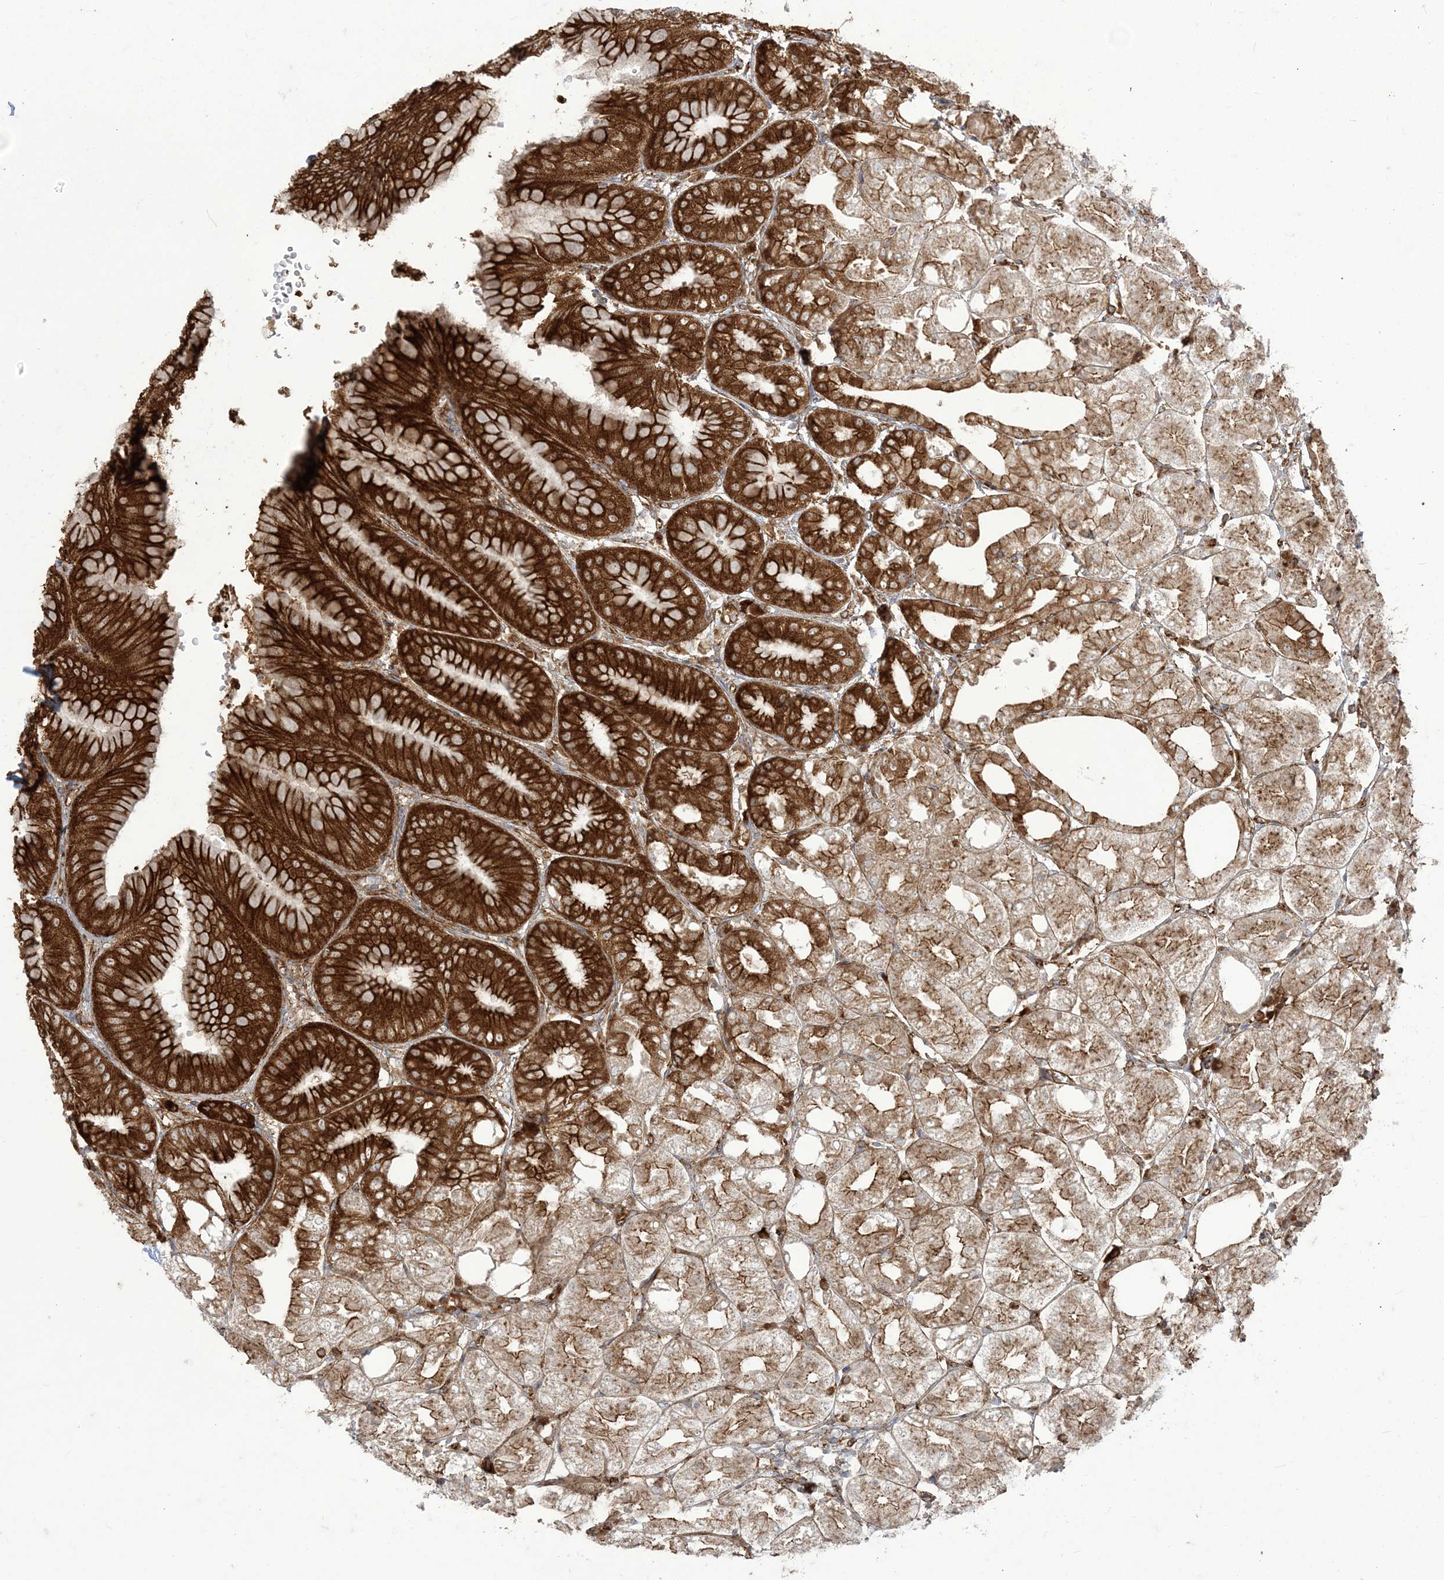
{"staining": {"intensity": "strong", "quantity": ">75%", "location": "cytoplasmic/membranous"}, "tissue": "stomach", "cell_type": "Glandular cells", "image_type": "normal", "snomed": [{"axis": "morphology", "description": "Normal tissue, NOS"}, {"axis": "topography", "description": "Stomach, lower"}], "caption": "IHC (DAB (3,3'-diaminobenzidine)) staining of normal human stomach reveals strong cytoplasmic/membranous protein staining in about >75% of glandular cells. The staining is performed using DAB (3,3'-diaminobenzidine) brown chromogen to label protein expression. The nuclei are counter-stained blue using hematoxylin.", "gene": "DERL3", "patient": {"sex": "male", "age": 71}}